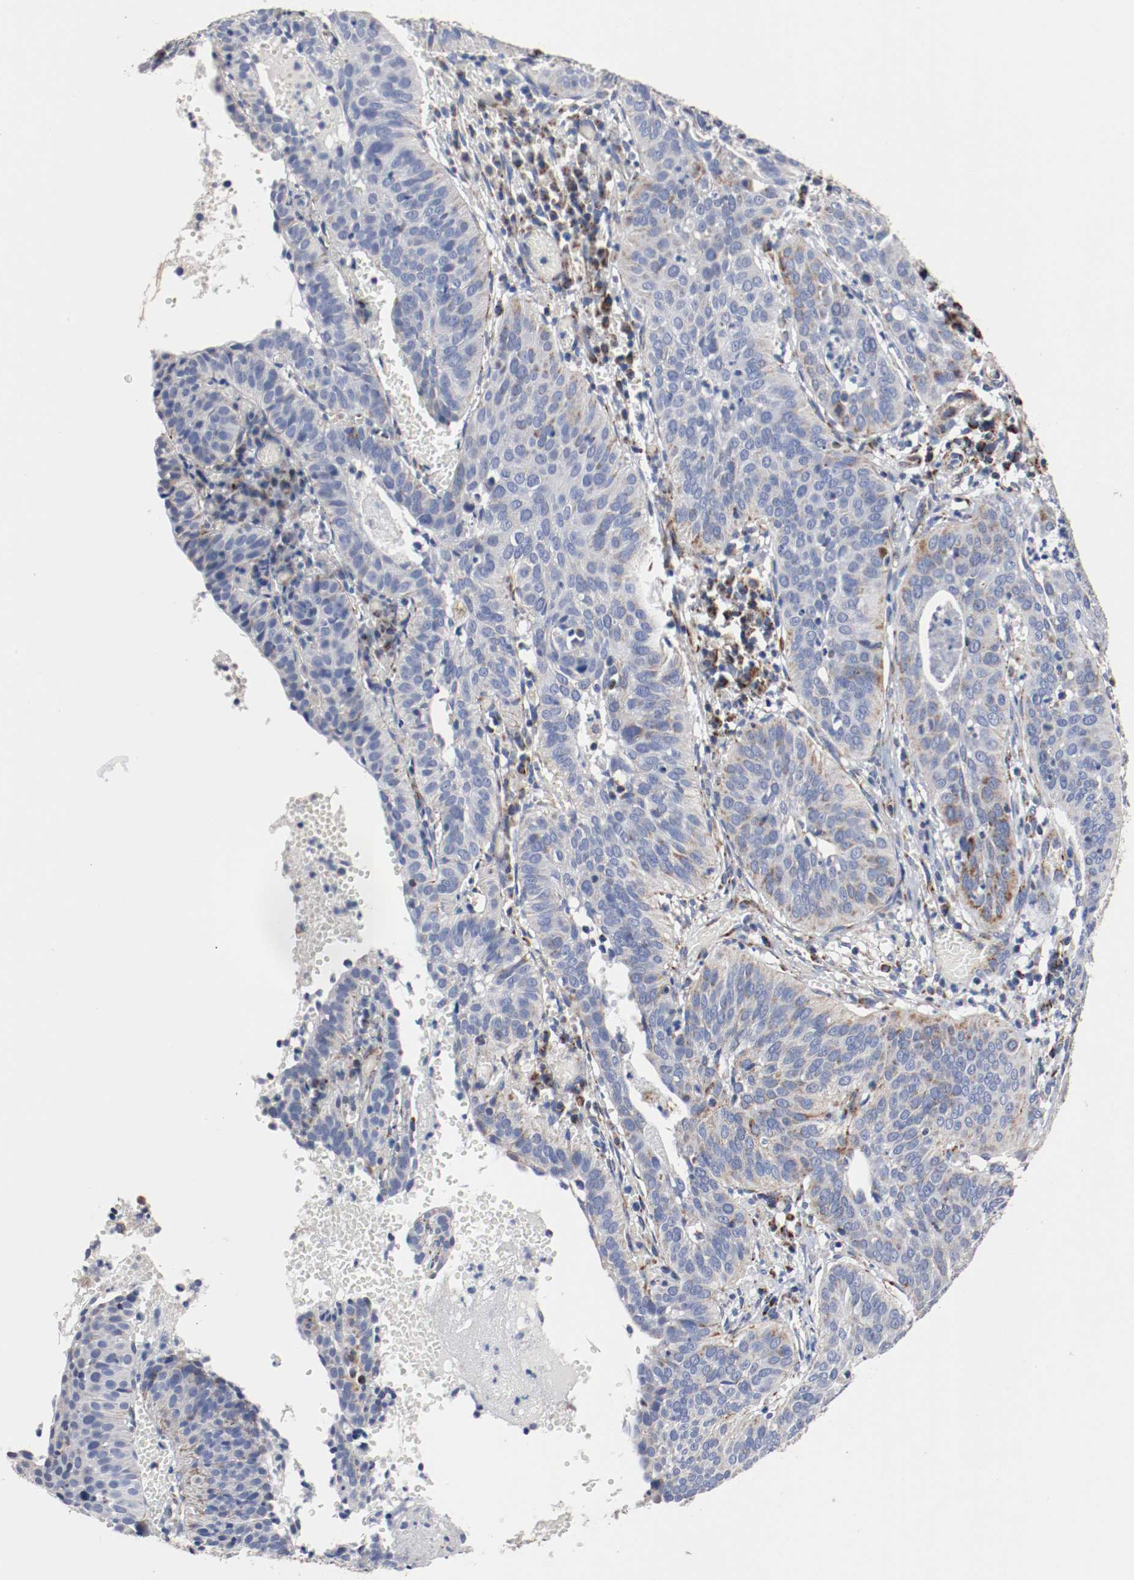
{"staining": {"intensity": "moderate", "quantity": "25%-75%", "location": "cytoplasmic/membranous"}, "tissue": "cervical cancer", "cell_type": "Tumor cells", "image_type": "cancer", "snomed": [{"axis": "morphology", "description": "Squamous cell carcinoma, NOS"}, {"axis": "topography", "description": "Cervix"}], "caption": "Moderate cytoplasmic/membranous positivity is seen in about 25%-75% of tumor cells in cervical cancer. (DAB (3,3'-diaminobenzidine) IHC with brightfield microscopy, high magnification).", "gene": "TUBD1", "patient": {"sex": "female", "age": 39}}